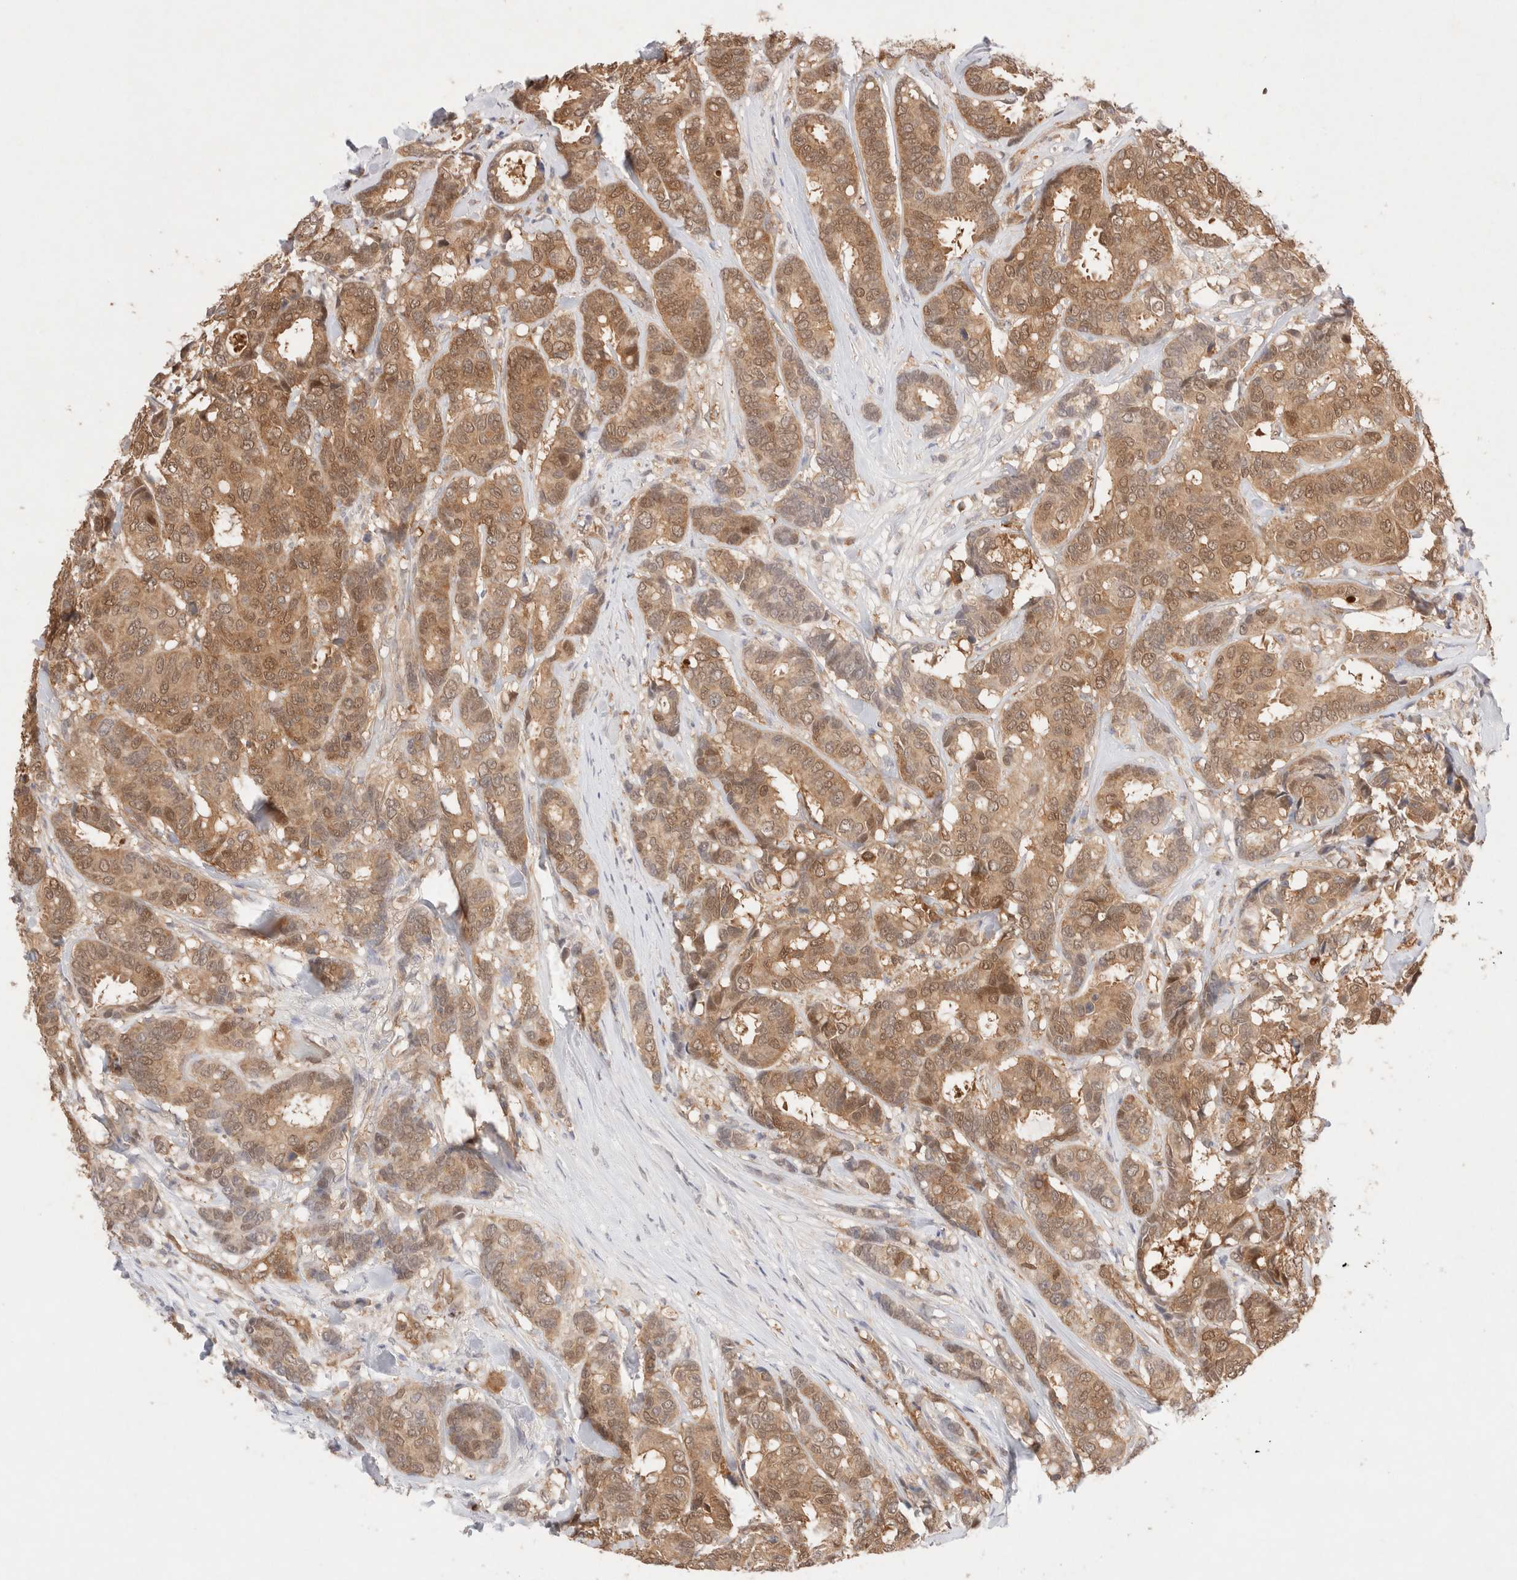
{"staining": {"intensity": "moderate", "quantity": ">75%", "location": "cytoplasmic/membranous"}, "tissue": "breast cancer", "cell_type": "Tumor cells", "image_type": "cancer", "snomed": [{"axis": "morphology", "description": "Duct carcinoma"}, {"axis": "topography", "description": "Breast"}], "caption": "Breast infiltrating ductal carcinoma stained for a protein (brown) displays moderate cytoplasmic/membranous positive staining in about >75% of tumor cells.", "gene": "STARD10", "patient": {"sex": "female", "age": 87}}